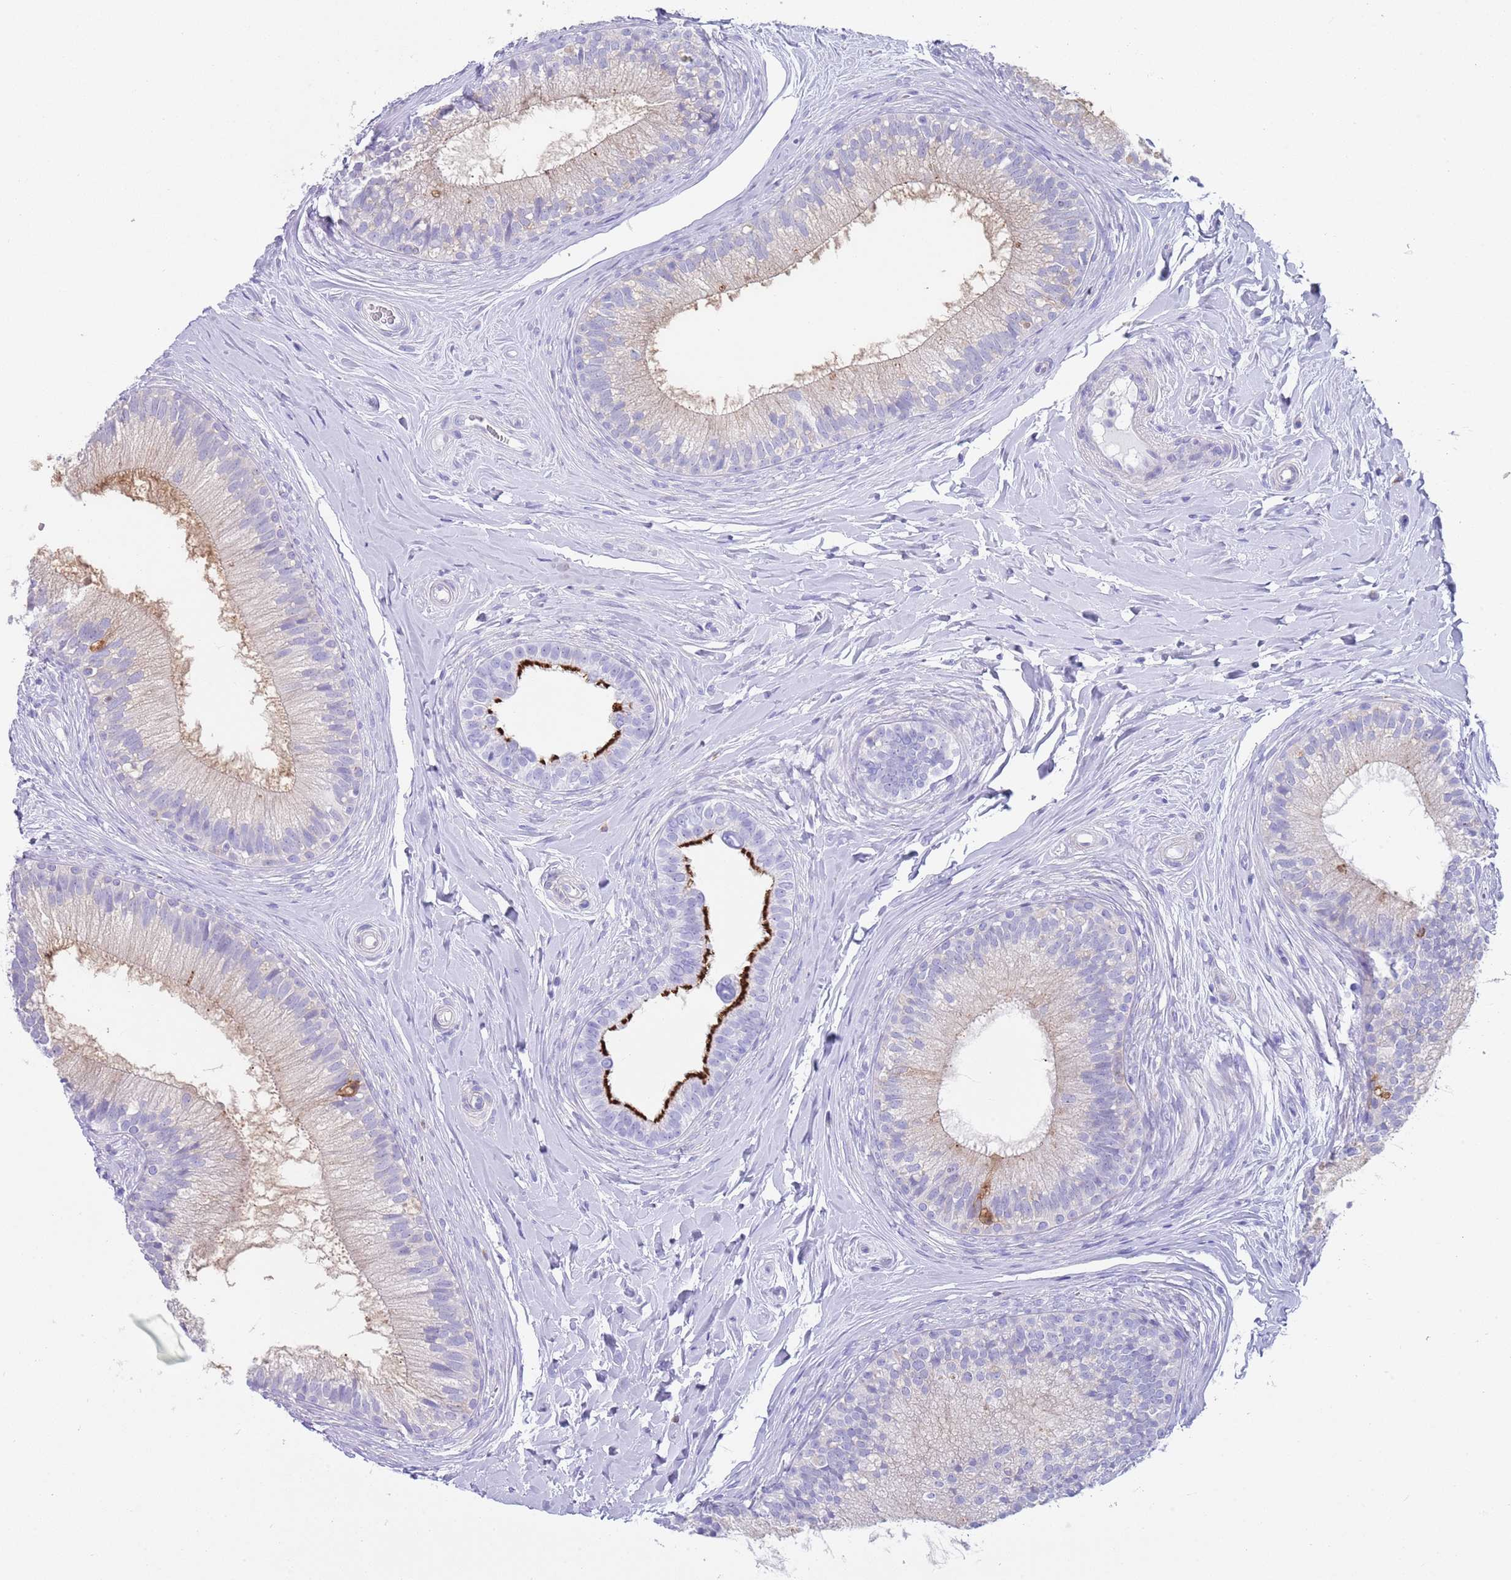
{"staining": {"intensity": "strong", "quantity": "<25%", "location": "cytoplasmic/membranous"}, "tissue": "epididymis", "cell_type": "Glandular cells", "image_type": "normal", "snomed": [{"axis": "morphology", "description": "Normal tissue, NOS"}, {"axis": "topography", "description": "Epididymis"}], "caption": "Immunohistochemistry (IHC) image of normal epididymis: epididymis stained using IHC reveals medium levels of strong protein expression localized specifically in the cytoplasmic/membranous of glandular cells, appearing as a cytoplasmic/membranous brown color.", "gene": "CPXM2", "patient": {"sex": "male", "age": 33}}